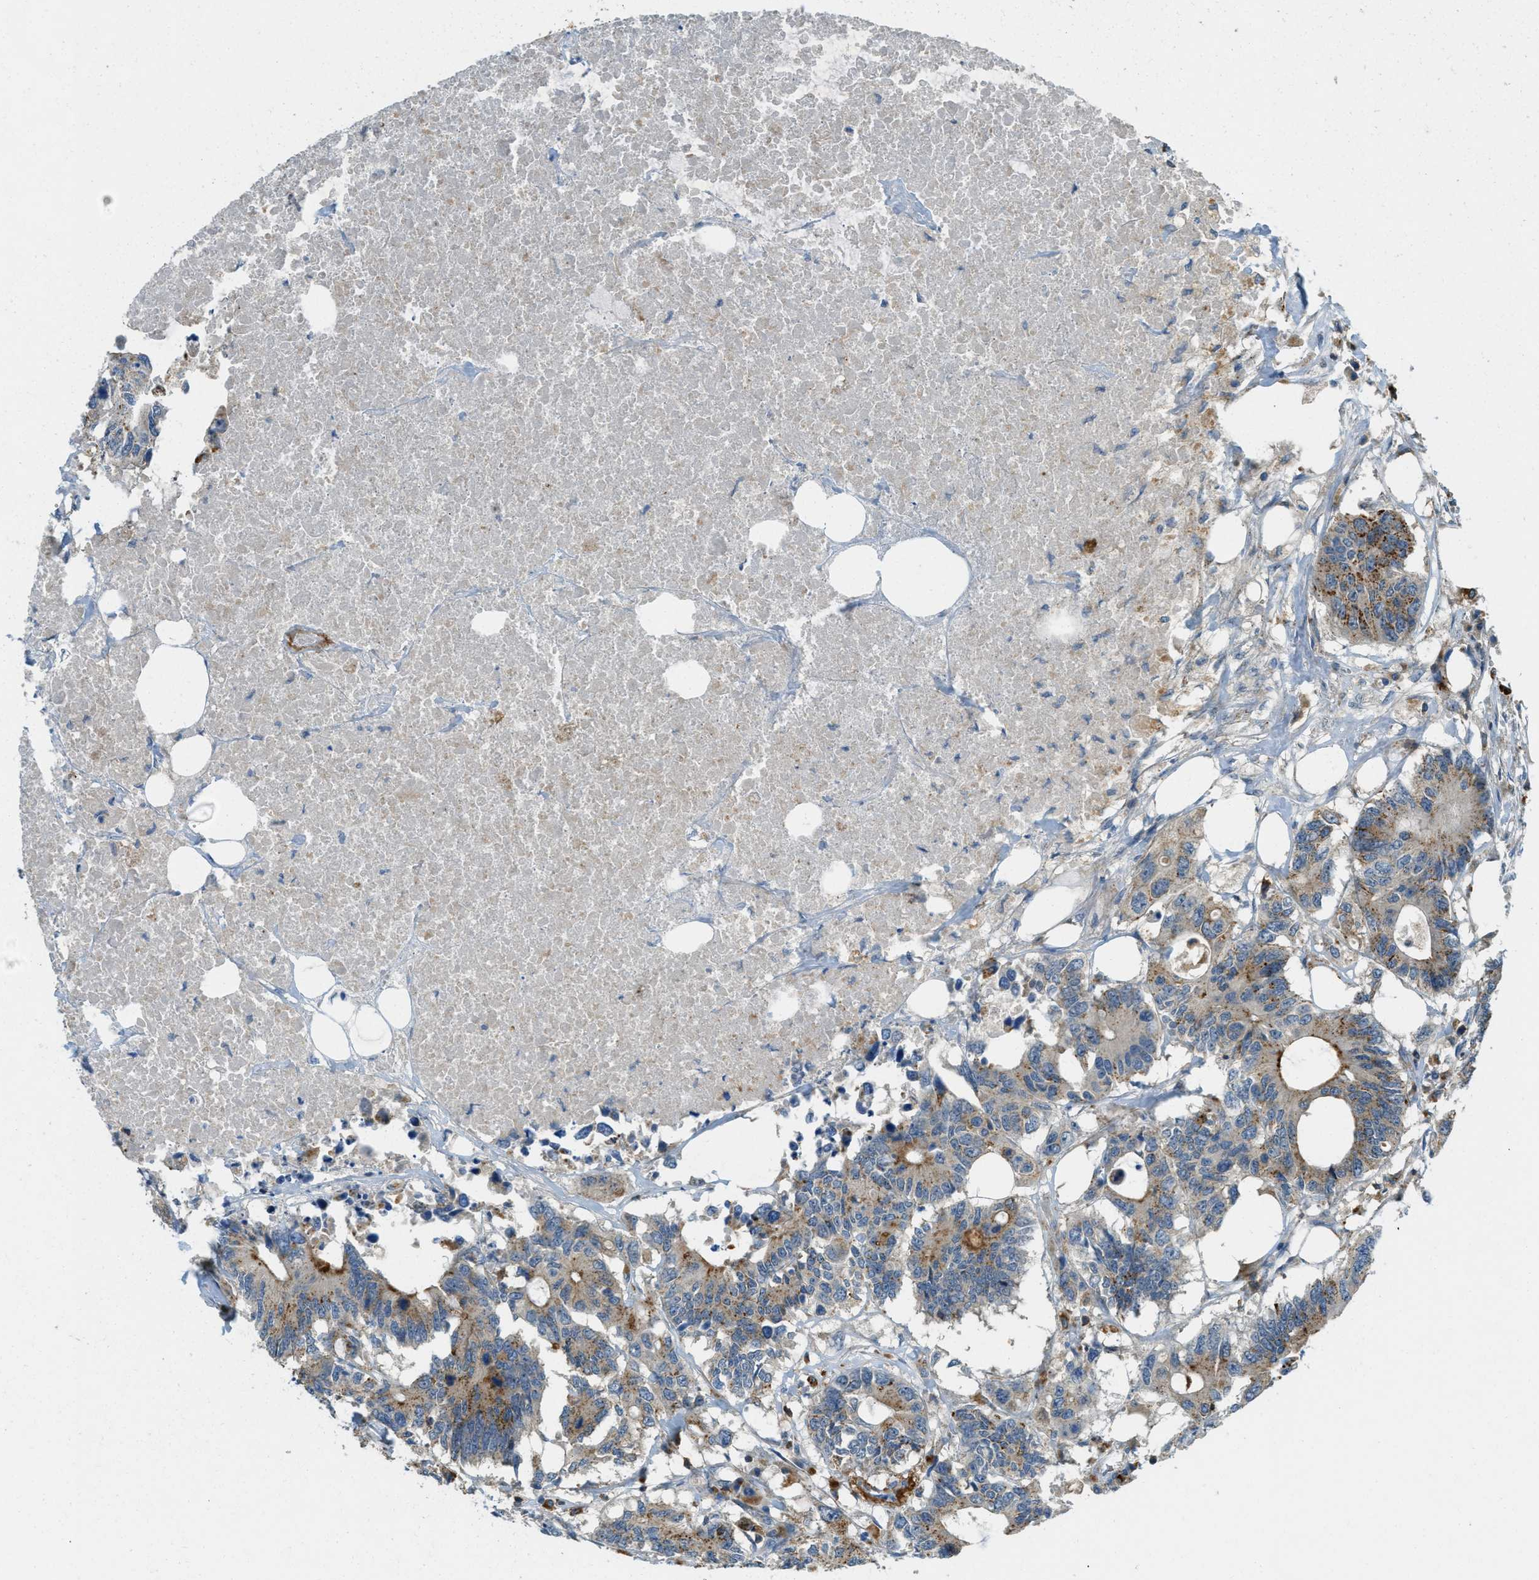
{"staining": {"intensity": "moderate", "quantity": ">75%", "location": "cytoplasmic/membranous"}, "tissue": "colorectal cancer", "cell_type": "Tumor cells", "image_type": "cancer", "snomed": [{"axis": "morphology", "description": "Adenocarcinoma, NOS"}, {"axis": "topography", "description": "Colon"}], "caption": "A histopathology image showing moderate cytoplasmic/membranous staining in about >75% of tumor cells in colorectal cancer, as visualized by brown immunohistochemical staining.", "gene": "PLBD2", "patient": {"sex": "male", "age": 71}}